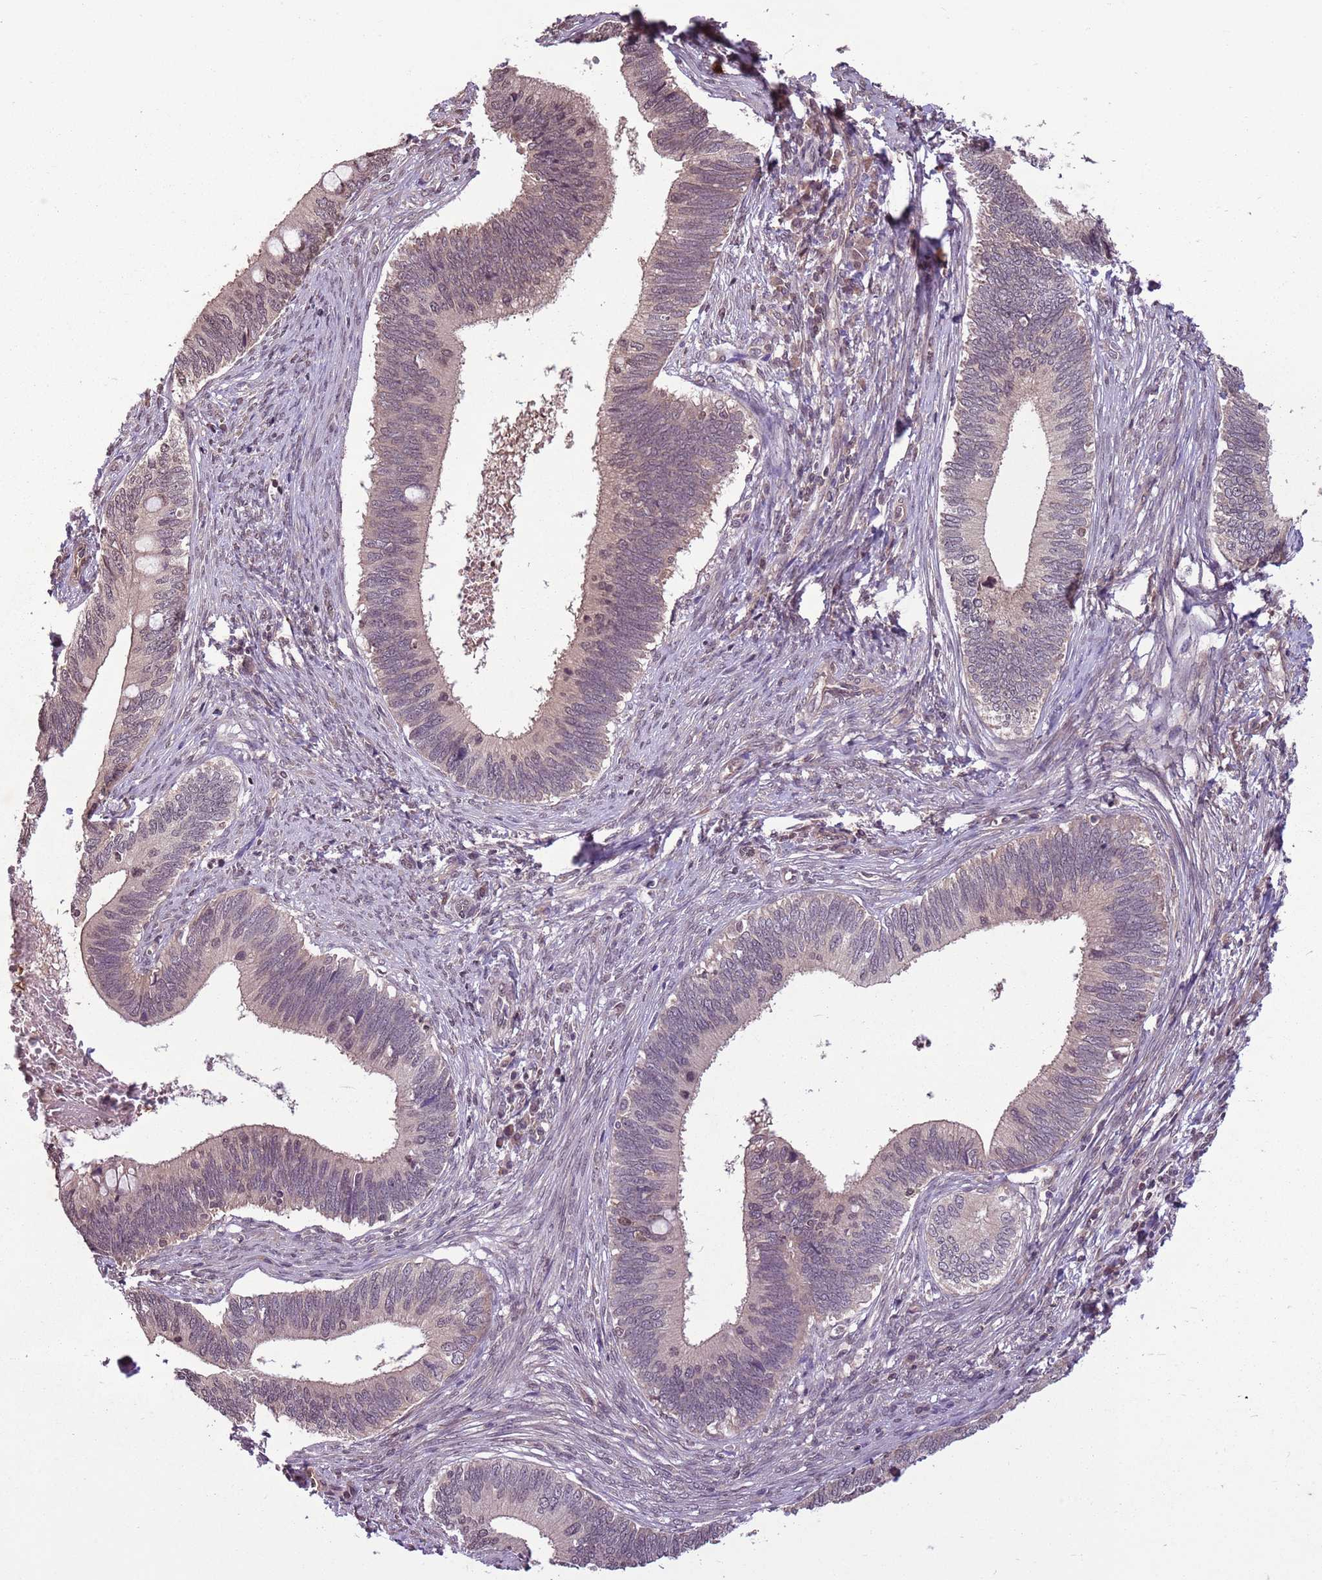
{"staining": {"intensity": "weak", "quantity": "<25%", "location": "cytoplasmic/membranous,nuclear"}, "tissue": "cervical cancer", "cell_type": "Tumor cells", "image_type": "cancer", "snomed": [{"axis": "morphology", "description": "Adenocarcinoma, NOS"}, {"axis": "topography", "description": "Cervix"}], "caption": "The immunohistochemistry (IHC) photomicrograph has no significant positivity in tumor cells of adenocarcinoma (cervical) tissue. The staining was performed using DAB to visualize the protein expression in brown, while the nuclei were stained in blue with hematoxylin (Magnification: 20x).", "gene": "CAPN9", "patient": {"sex": "female", "age": 42}}